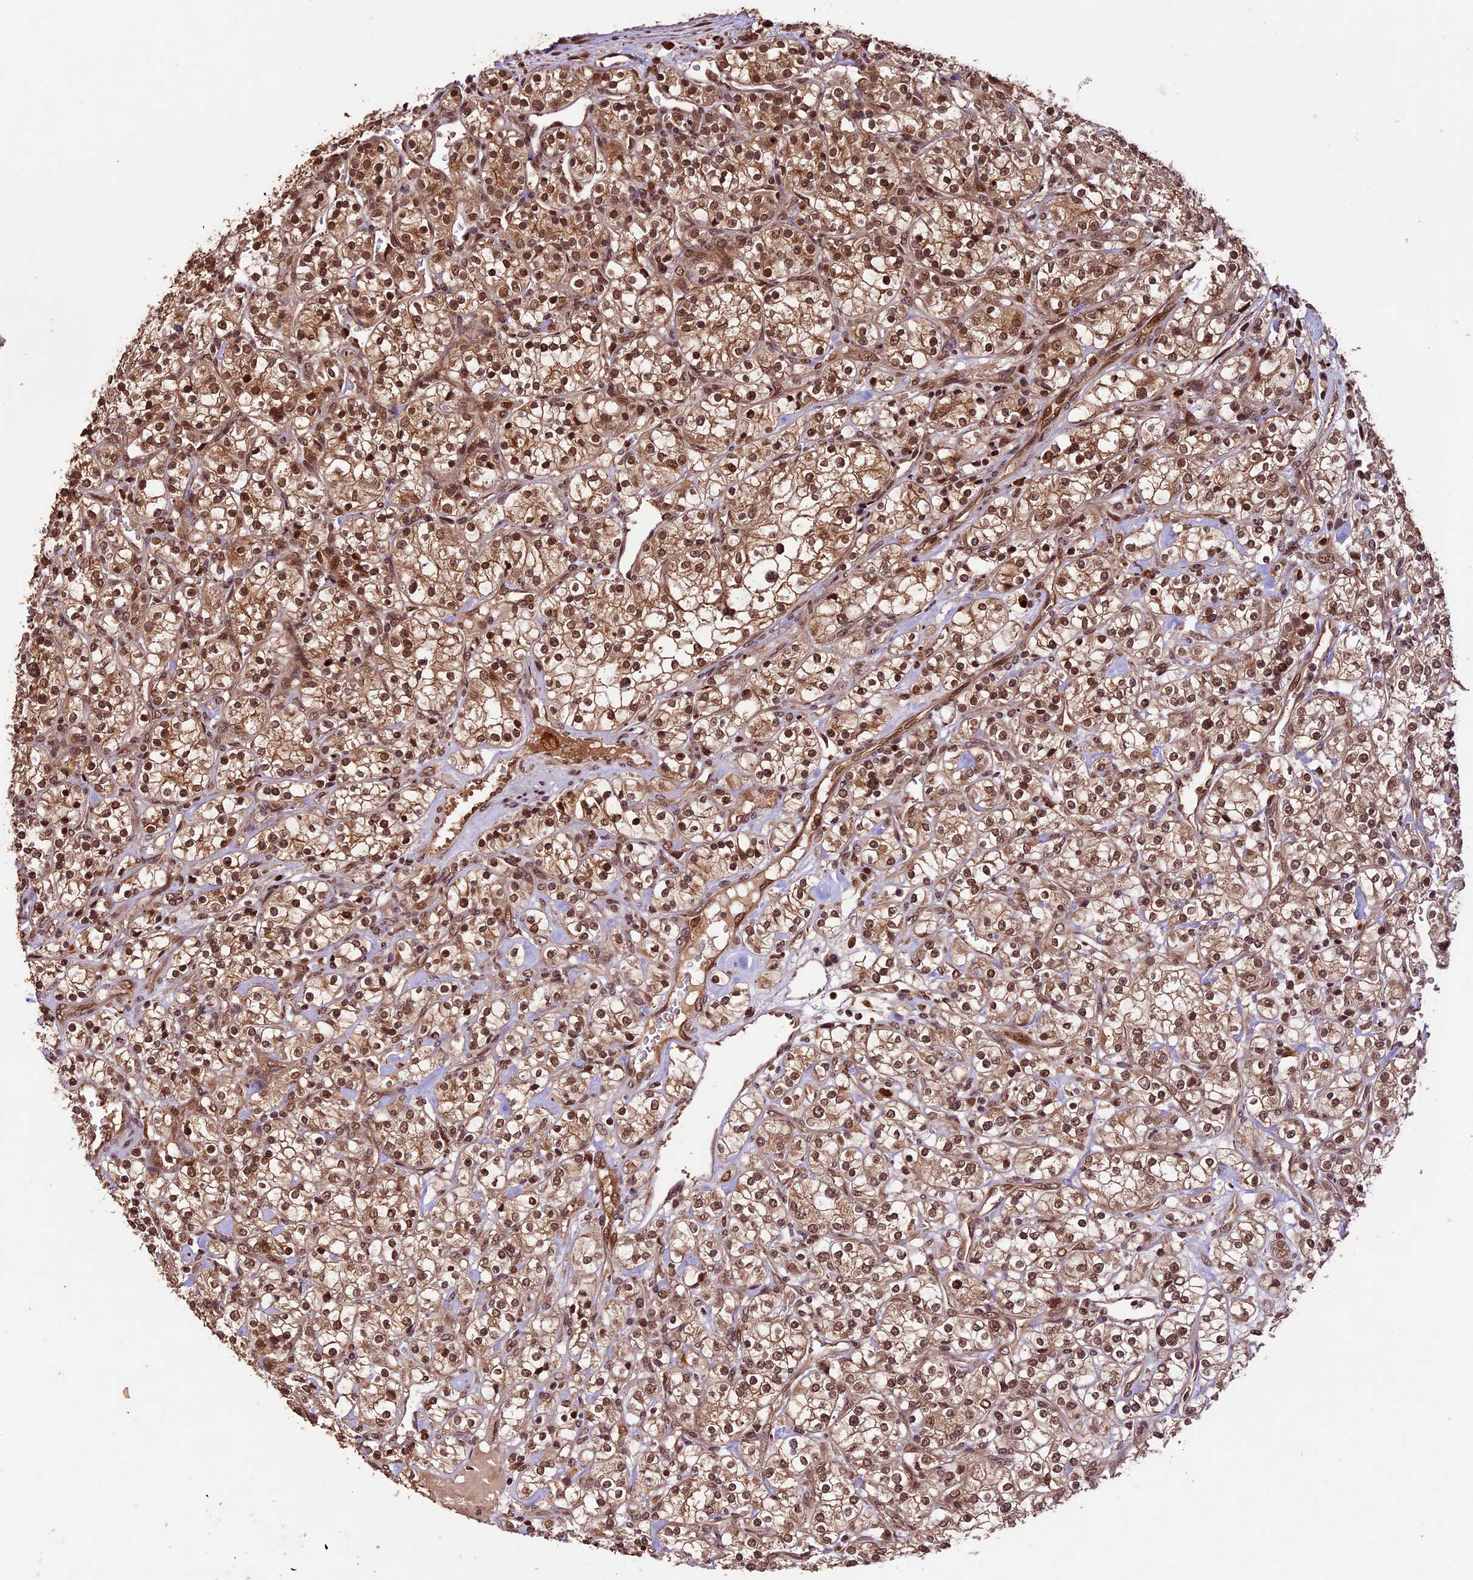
{"staining": {"intensity": "moderate", "quantity": ">75%", "location": "cytoplasmic/membranous,nuclear"}, "tissue": "renal cancer", "cell_type": "Tumor cells", "image_type": "cancer", "snomed": [{"axis": "morphology", "description": "Adenocarcinoma, NOS"}, {"axis": "topography", "description": "Kidney"}], "caption": "Immunohistochemistry (IHC) photomicrograph of neoplastic tissue: renal cancer (adenocarcinoma) stained using immunohistochemistry (IHC) exhibits medium levels of moderate protein expression localized specifically in the cytoplasmic/membranous and nuclear of tumor cells, appearing as a cytoplasmic/membranous and nuclear brown color.", "gene": "CDKN2AIP", "patient": {"sex": "male", "age": 77}}